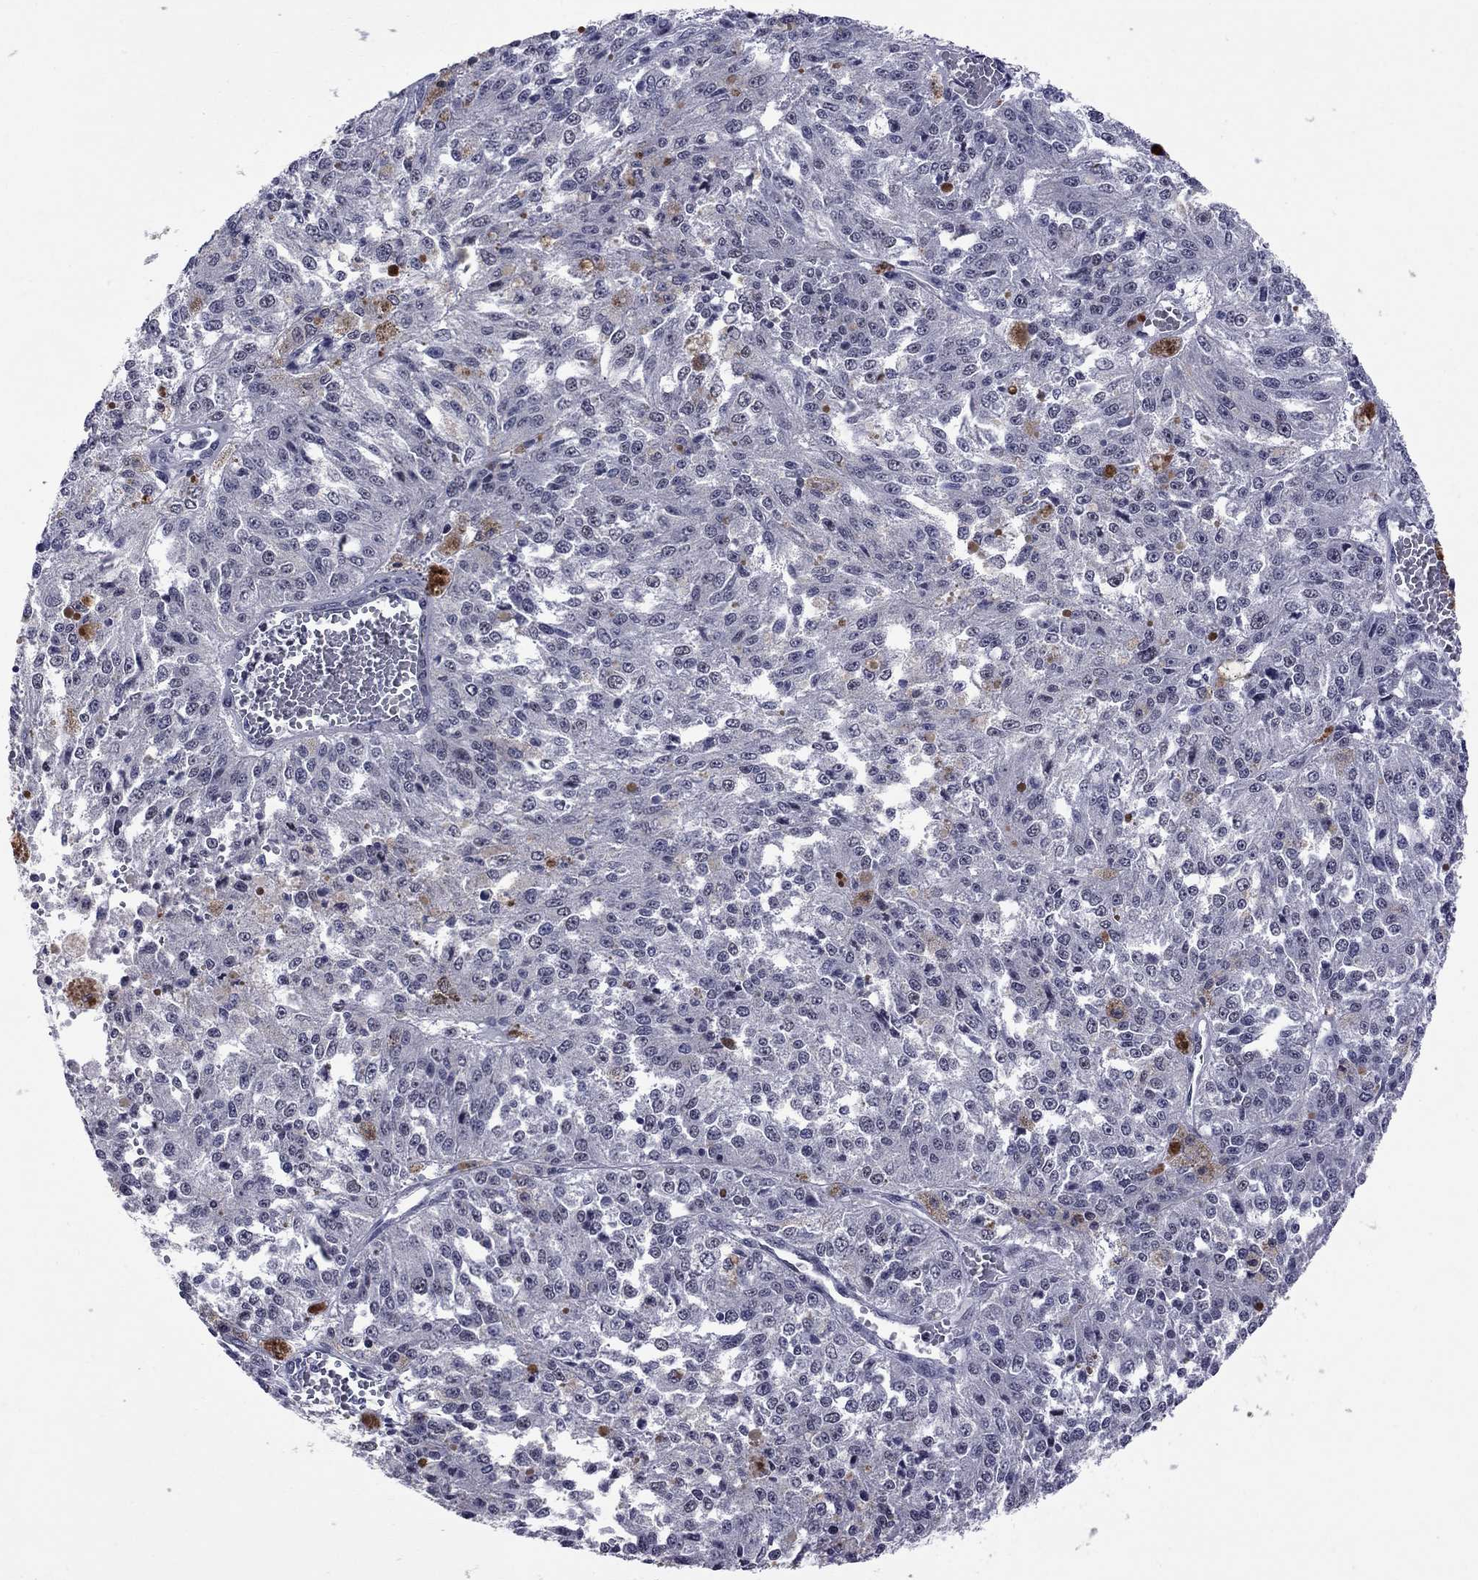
{"staining": {"intensity": "negative", "quantity": "none", "location": "none"}, "tissue": "melanoma", "cell_type": "Tumor cells", "image_type": "cancer", "snomed": [{"axis": "morphology", "description": "Malignant melanoma, Metastatic site"}, {"axis": "topography", "description": "Lymph node"}], "caption": "Melanoma was stained to show a protein in brown. There is no significant positivity in tumor cells. The staining is performed using DAB (3,3'-diaminobenzidine) brown chromogen with nuclei counter-stained in using hematoxylin.", "gene": "TAF9", "patient": {"sex": "female", "age": 64}}